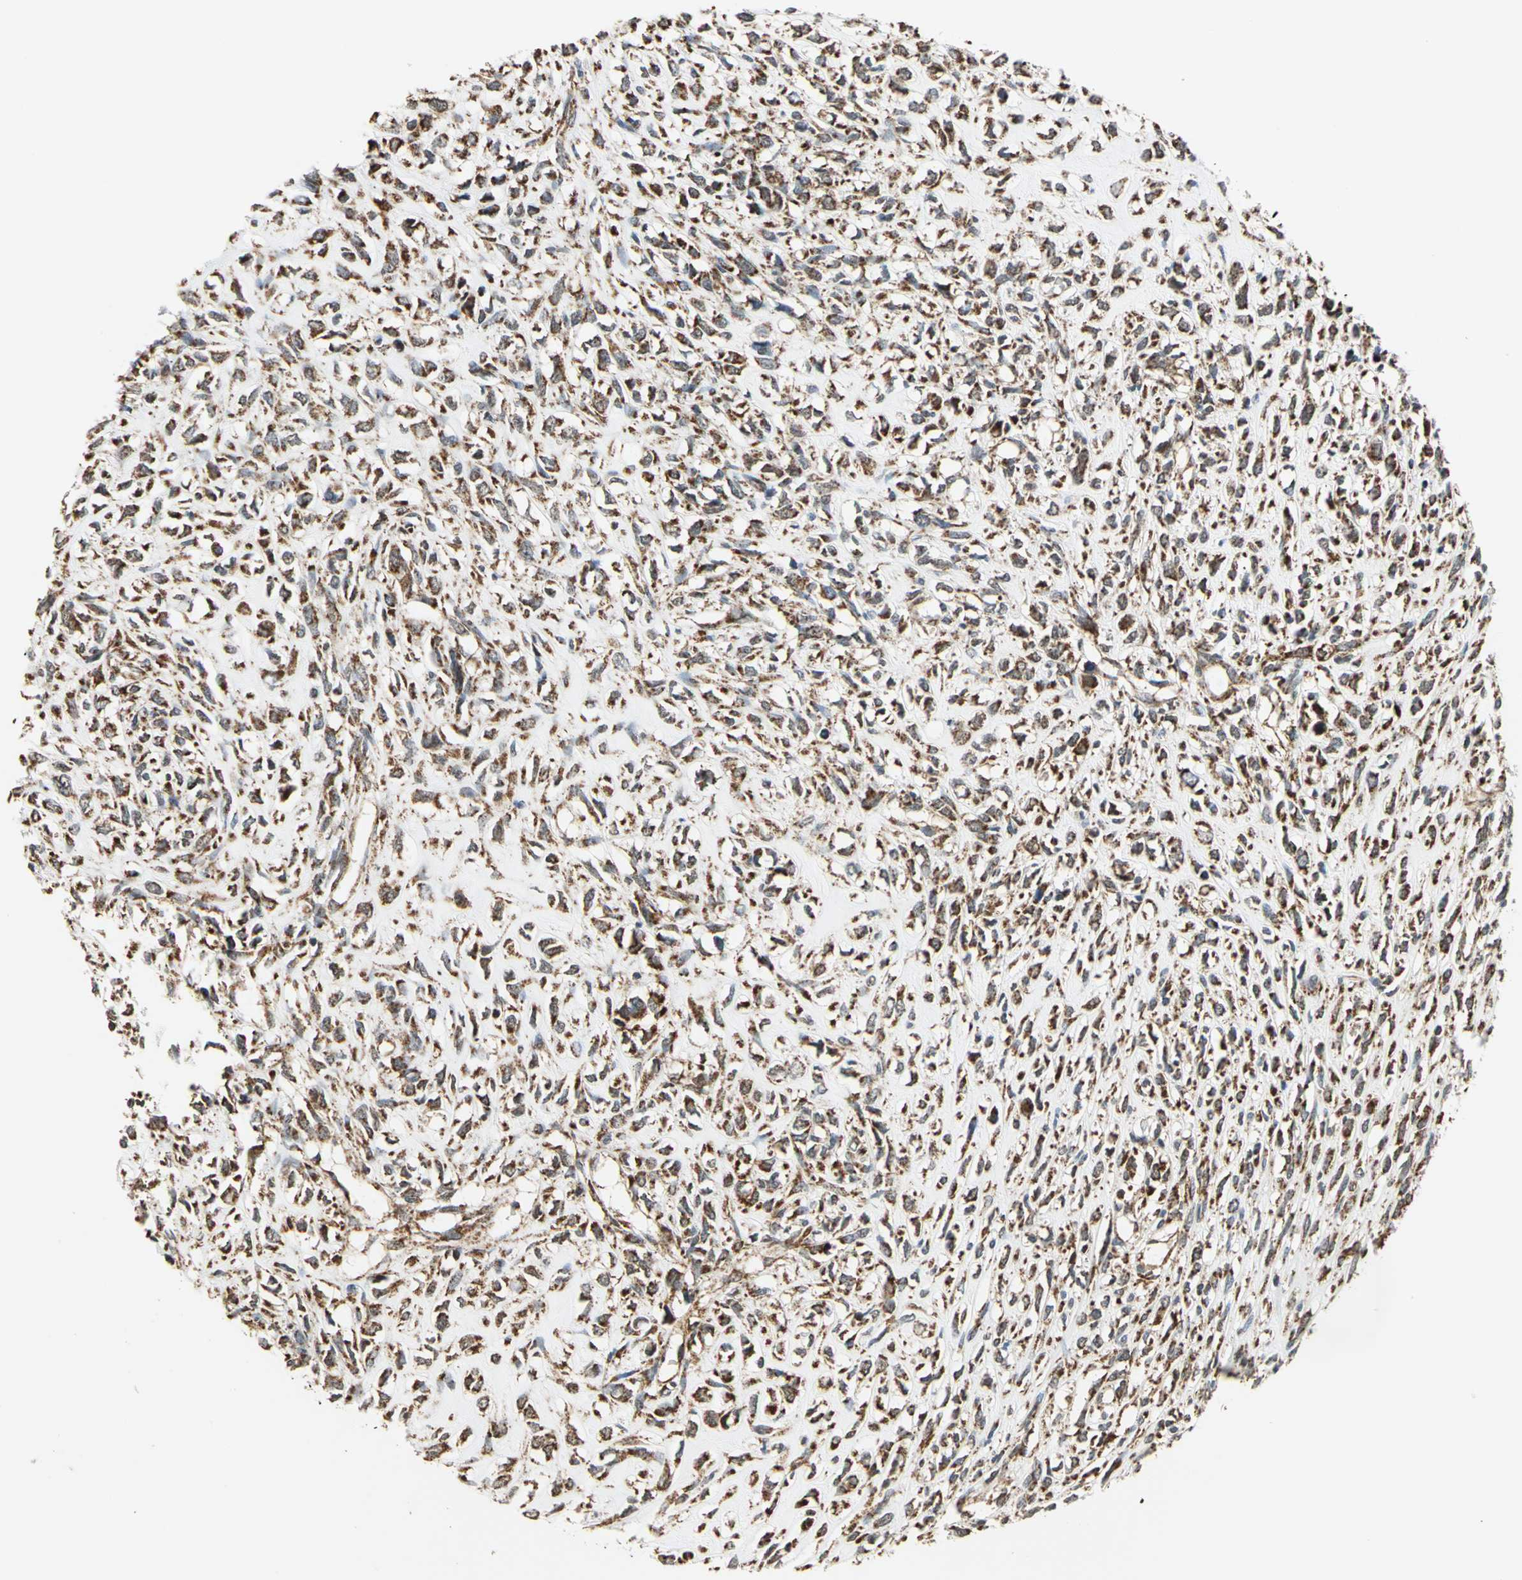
{"staining": {"intensity": "strong", "quantity": ">75%", "location": "cytoplasmic/membranous"}, "tissue": "head and neck cancer", "cell_type": "Tumor cells", "image_type": "cancer", "snomed": [{"axis": "morphology", "description": "Necrosis, NOS"}, {"axis": "morphology", "description": "Neoplasm, malignant, NOS"}, {"axis": "topography", "description": "Salivary gland"}, {"axis": "topography", "description": "Head-Neck"}], "caption": "High-power microscopy captured an IHC photomicrograph of head and neck cancer (malignant neoplasm), revealing strong cytoplasmic/membranous expression in approximately >75% of tumor cells.", "gene": "MRPS22", "patient": {"sex": "male", "age": 43}}